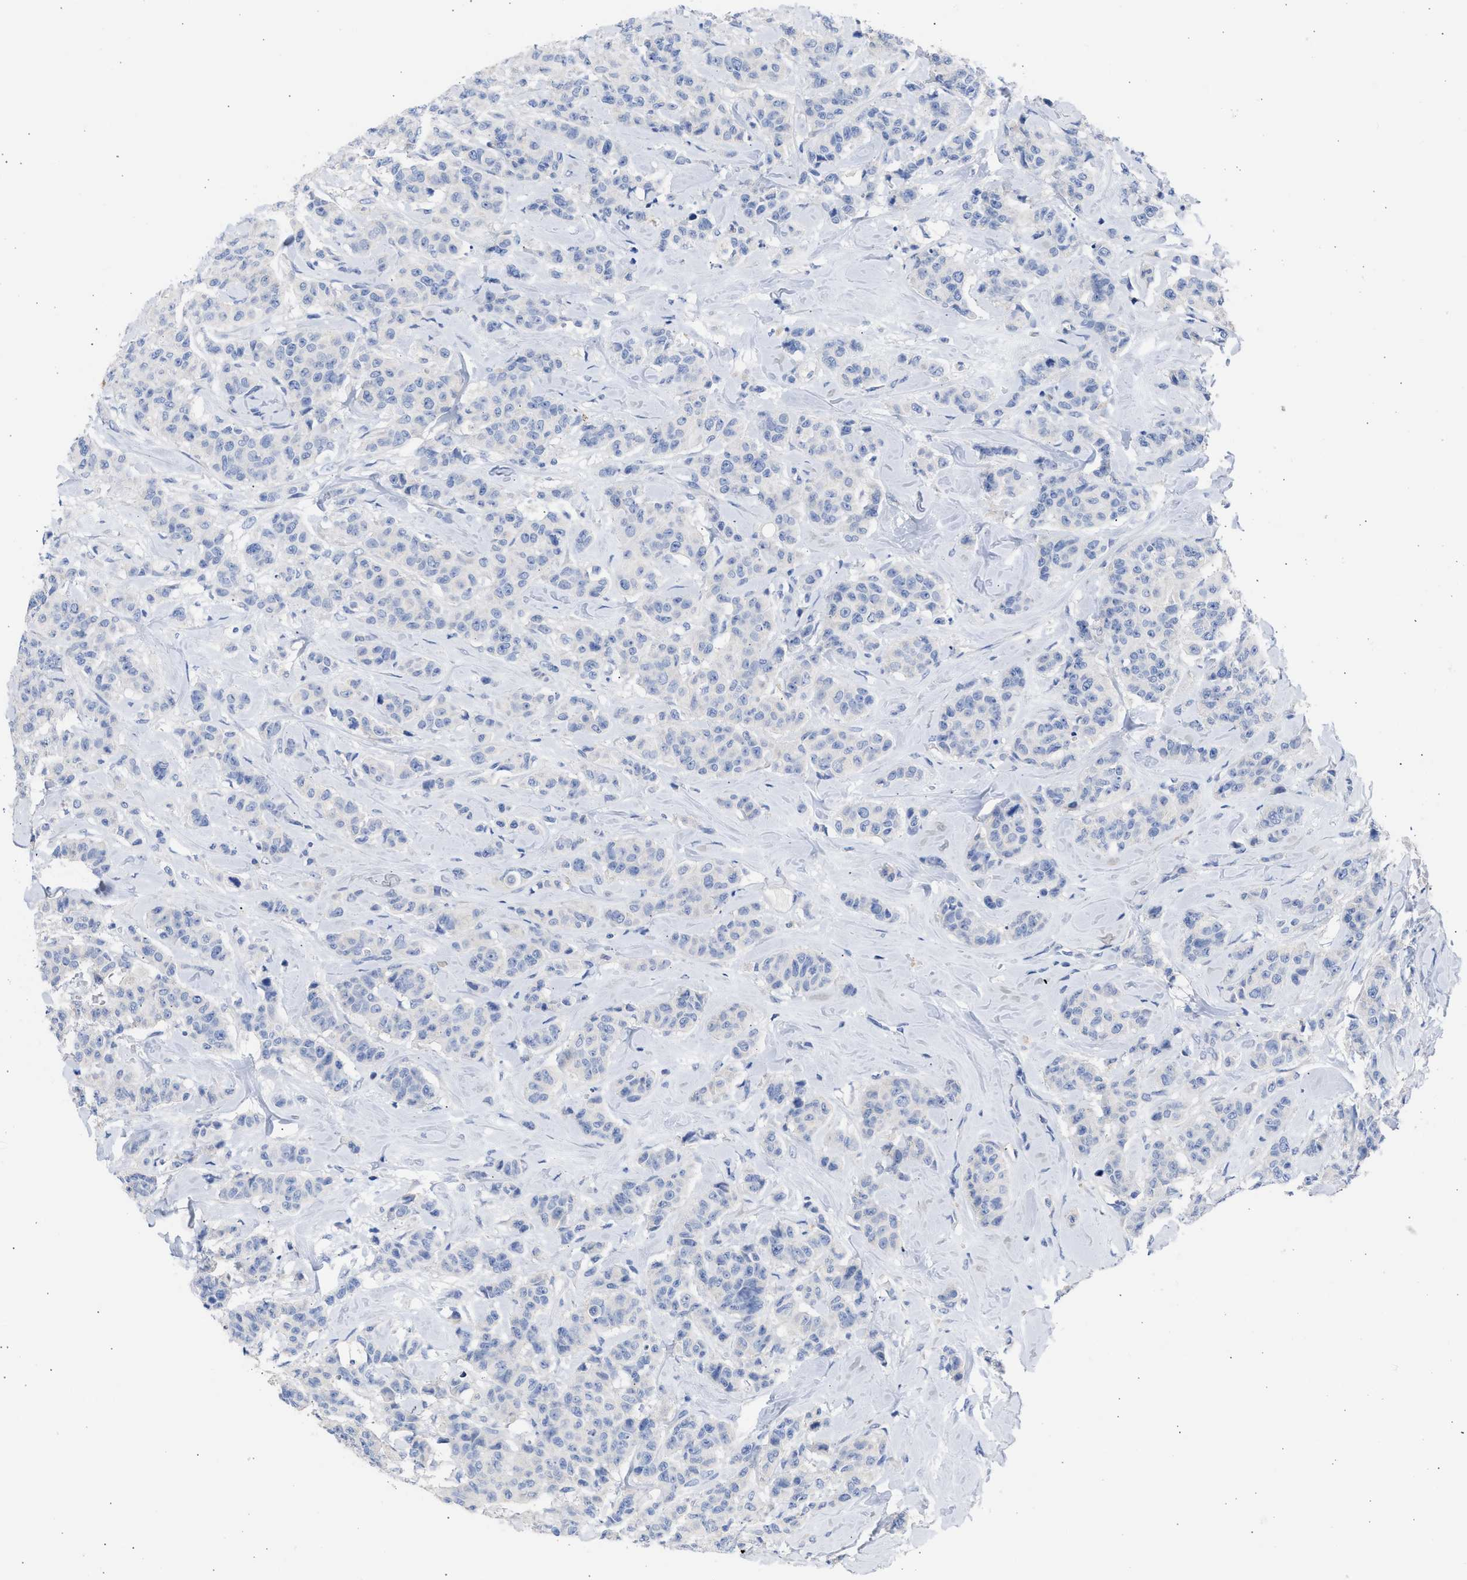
{"staining": {"intensity": "negative", "quantity": "none", "location": "none"}, "tissue": "breast cancer", "cell_type": "Tumor cells", "image_type": "cancer", "snomed": [{"axis": "morphology", "description": "Normal tissue, NOS"}, {"axis": "morphology", "description": "Duct carcinoma"}, {"axis": "topography", "description": "Breast"}], "caption": "Protein analysis of infiltrating ductal carcinoma (breast) exhibits no significant positivity in tumor cells.", "gene": "RSPH1", "patient": {"sex": "female", "age": 40}}